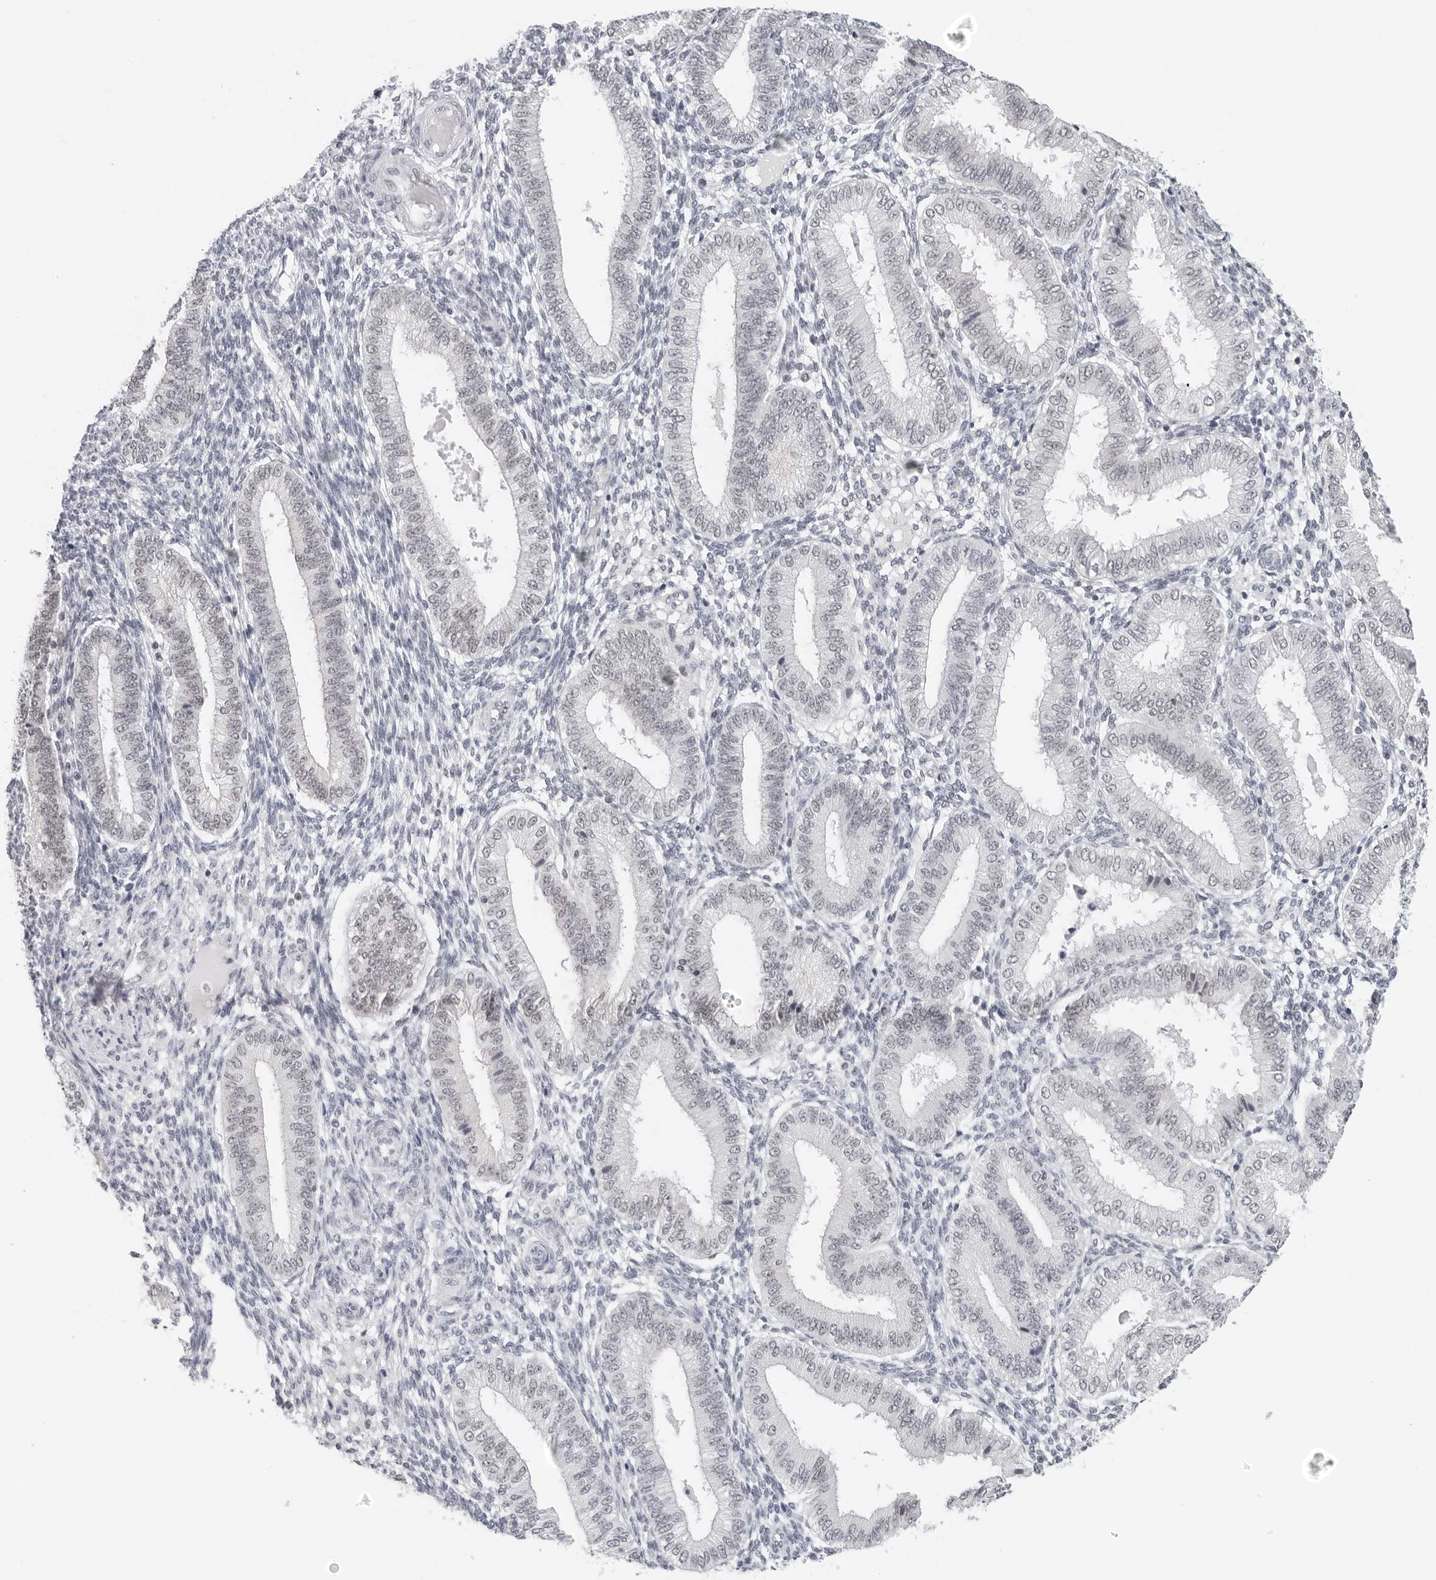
{"staining": {"intensity": "negative", "quantity": "none", "location": "none"}, "tissue": "endometrium", "cell_type": "Cells in endometrial stroma", "image_type": "normal", "snomed": [{"axis": "morphology", "description": "Normal tissue, NOS"}, {"axis": "topography", "description": "Endometrium"}], "caption": "Immunohistochemistry (IHC) image of unremarkable endometrium stained for a protein (brown), which reveals no staining in cells in endometrial stroma.", "gene": "FLG2", "patient": {"sex": "female", "age": 39}}